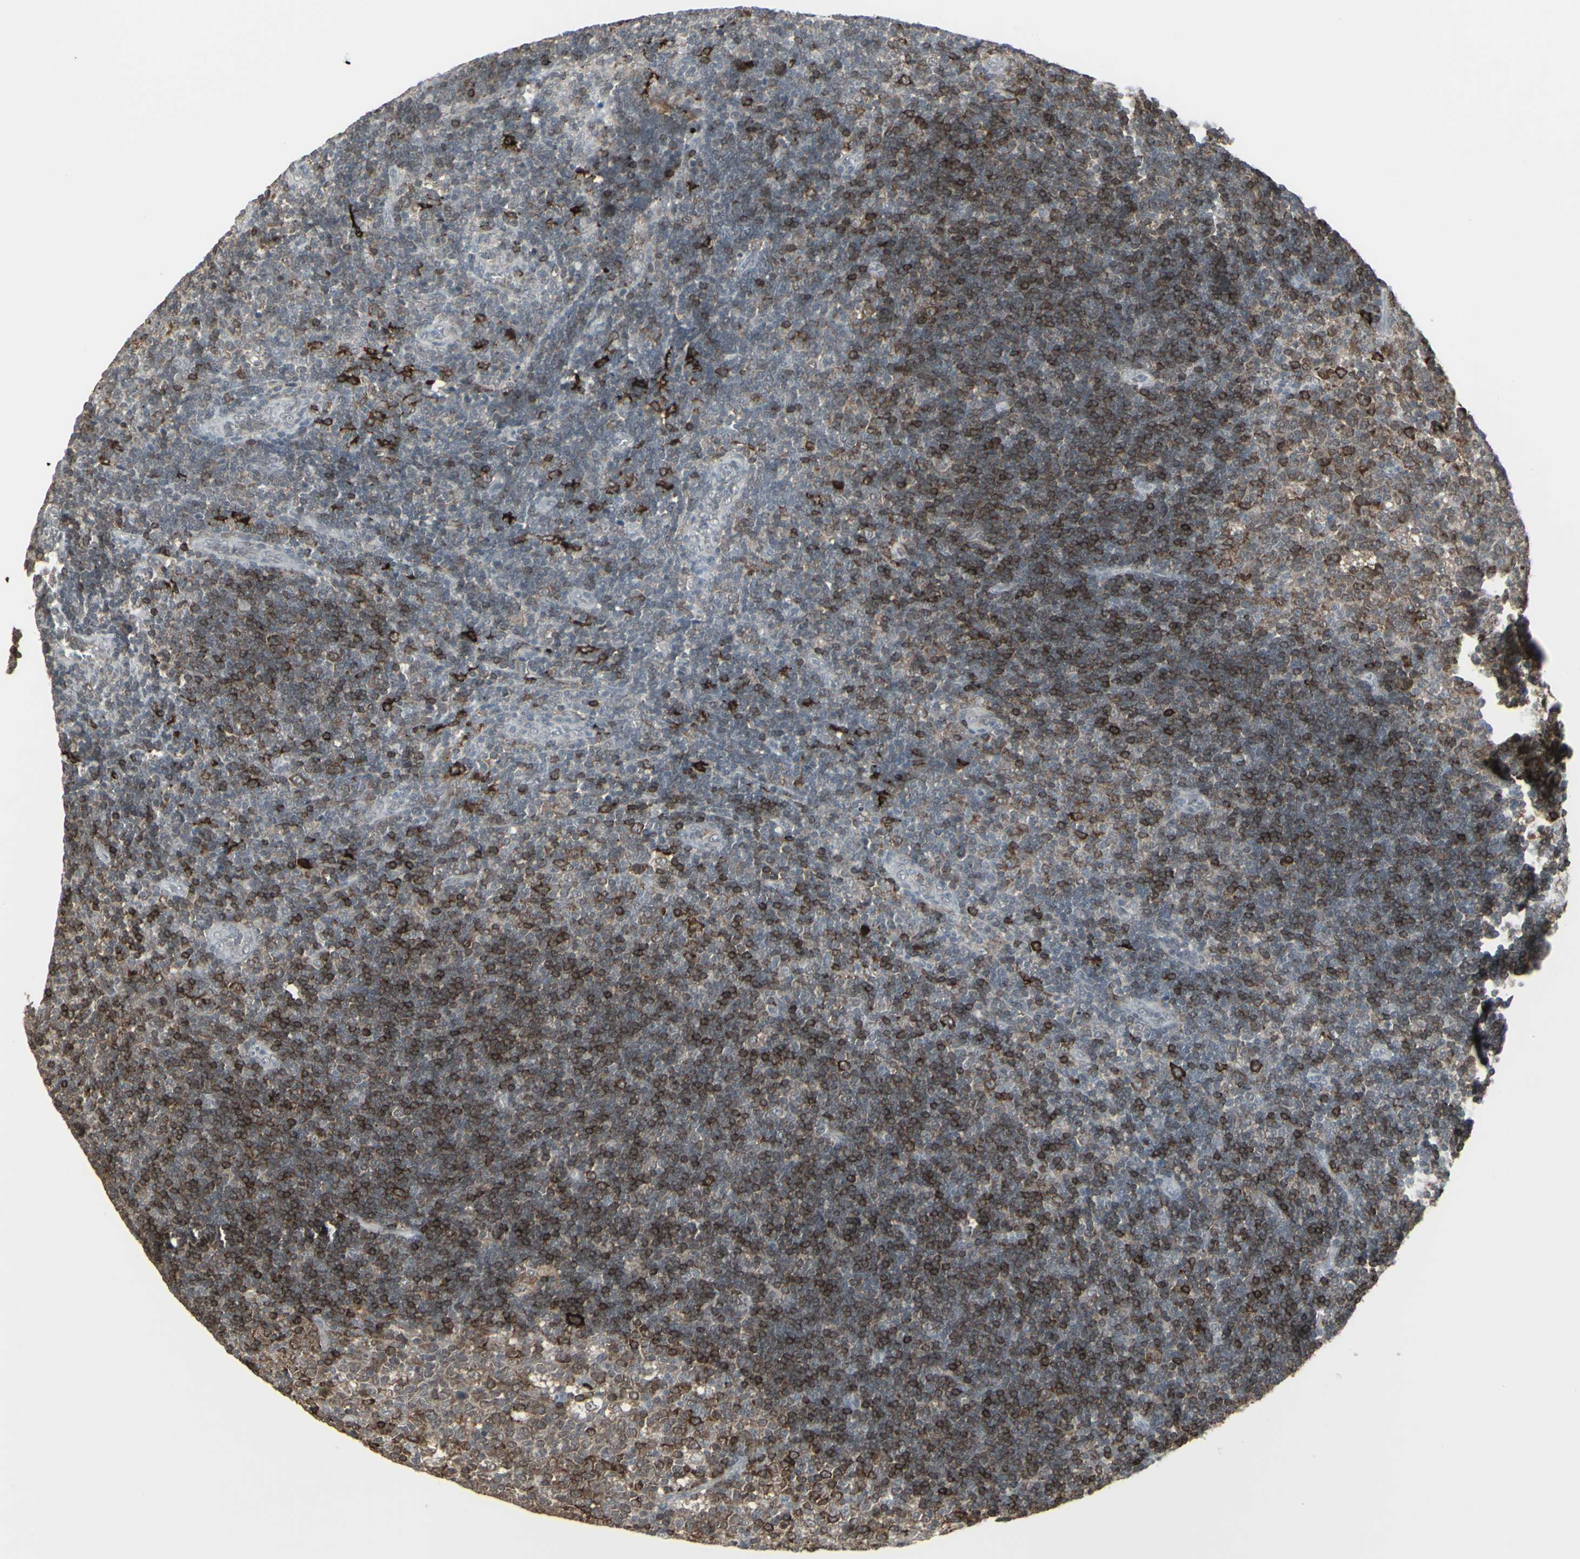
{"staining": {"intensity": "strong", "quantity": "25%-75%", "location": "cytoplasmic/membranous"}, "tissue": "lymph node", "cell_type": "Germinal center cells", "image_type": "normal", "snomed": [{"axis": "morphology", "description": "Normal tissue, NOS"}, {"axis": "topography", "description": "Lymph node"}, {"axis": "topography", "description": "Salivary gland"}], "caption": "Human lymph node stained for a protein (brown) demonstrates strong cytoplasmic/membranous positive staining in about 25%-75% of germinal center cells.", "gene": "SAMSN1", "patient": {"sex": "male", "age": 8}}